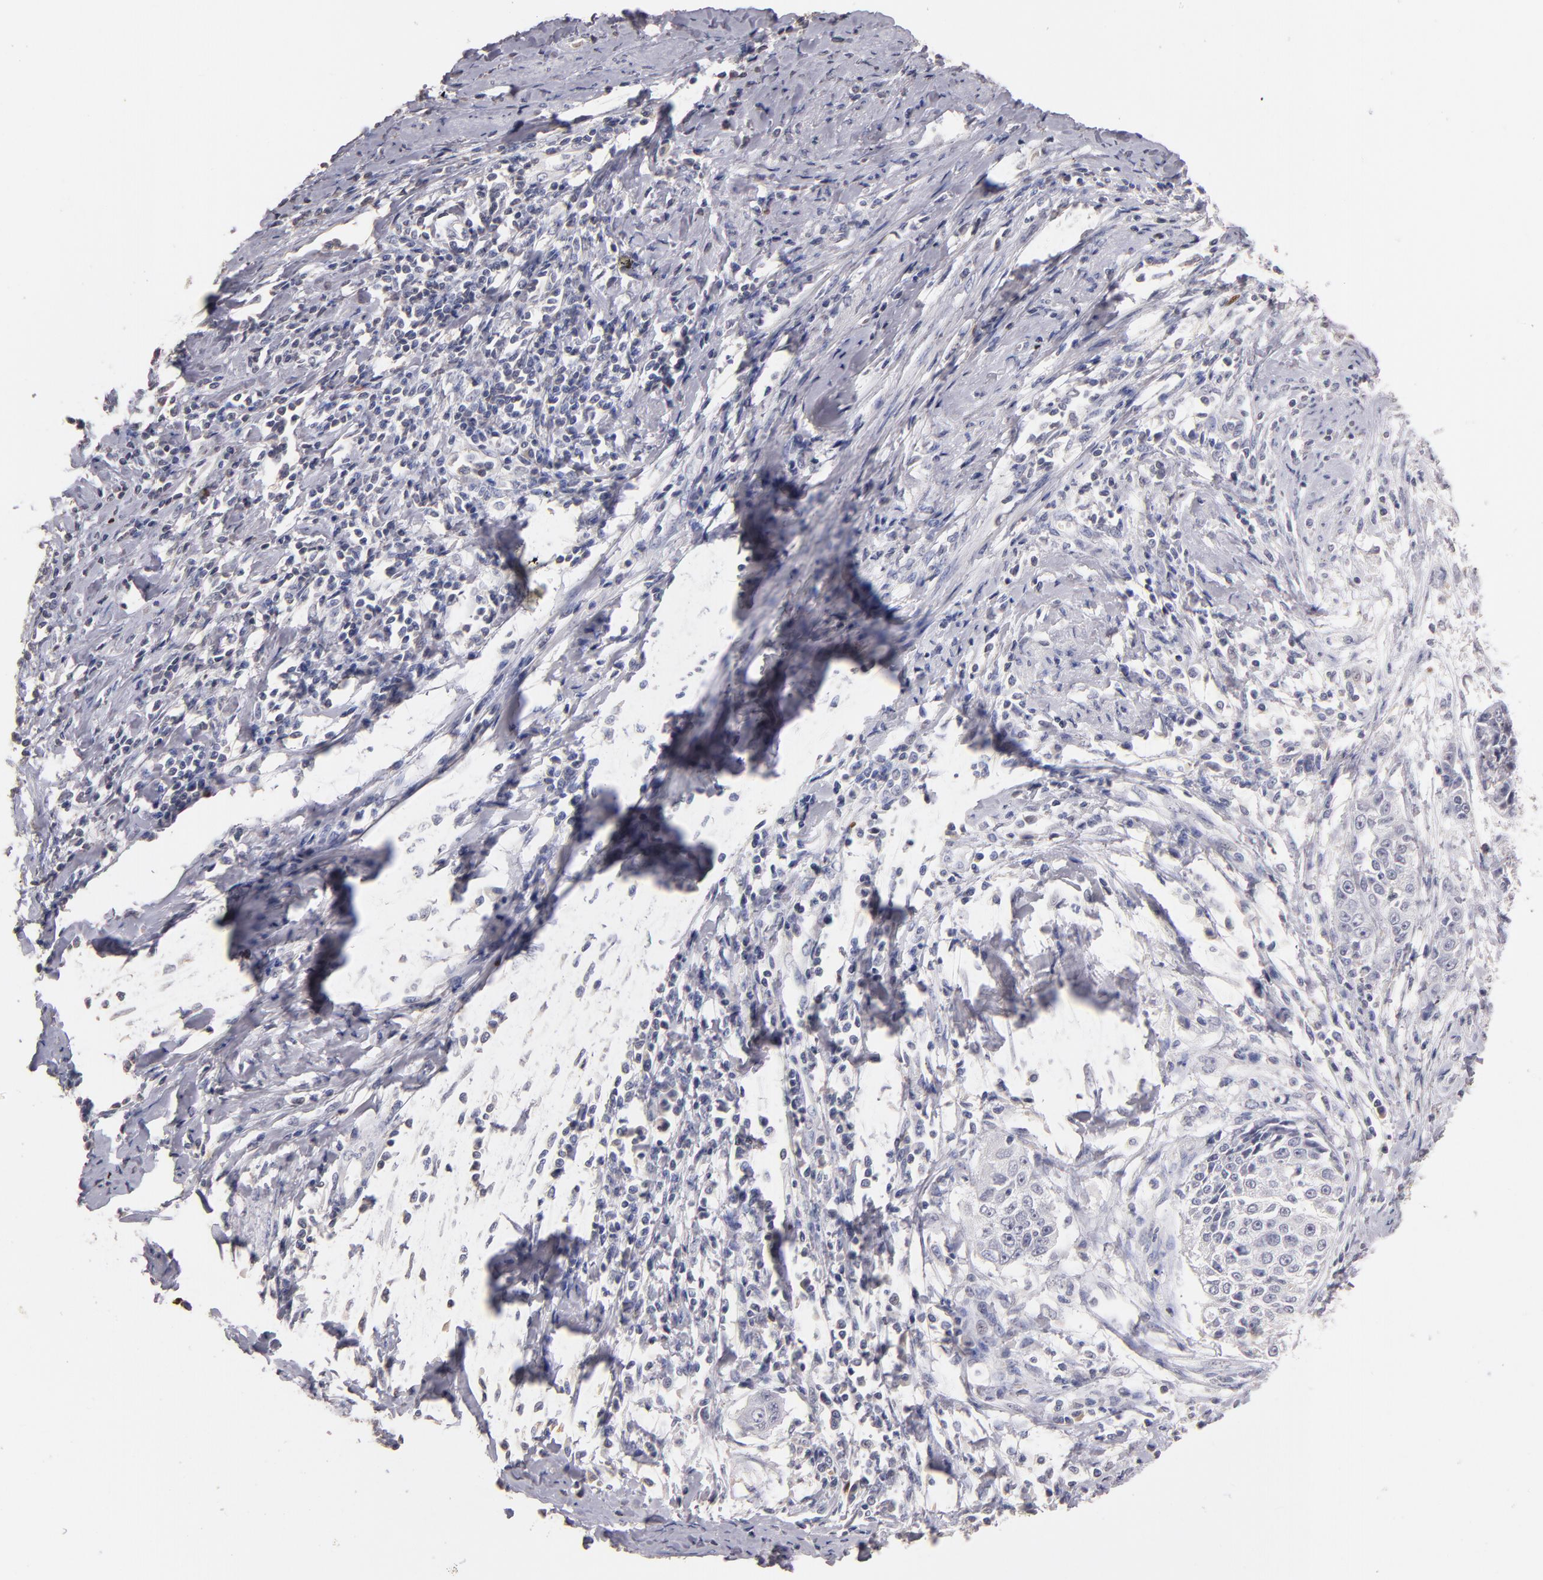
{"staining": {"intensity": "negative", "quantity": "none", "location": "none"}, "tissue": "cervical cancer", "cell_type": "Tumor cells", "image_type": "cancer", "snomed": [{"axis": "morphology", "description": "Squamous cell carcinoma, NOS"}, {"axis": "topography", "description": "Cervix"}], "caption": "IHC image of neoplastic tissue: human squamous cell carcinoma (cervical) stained with DAB demonstrates no significant protein positivity in tumor cells. (DAB (3,3'-diaminobenzidine) immunohistochemistry with hematoxylin counter stain).", "gene": "SOX10", "patient": {"sex": "female", "age": 64}}